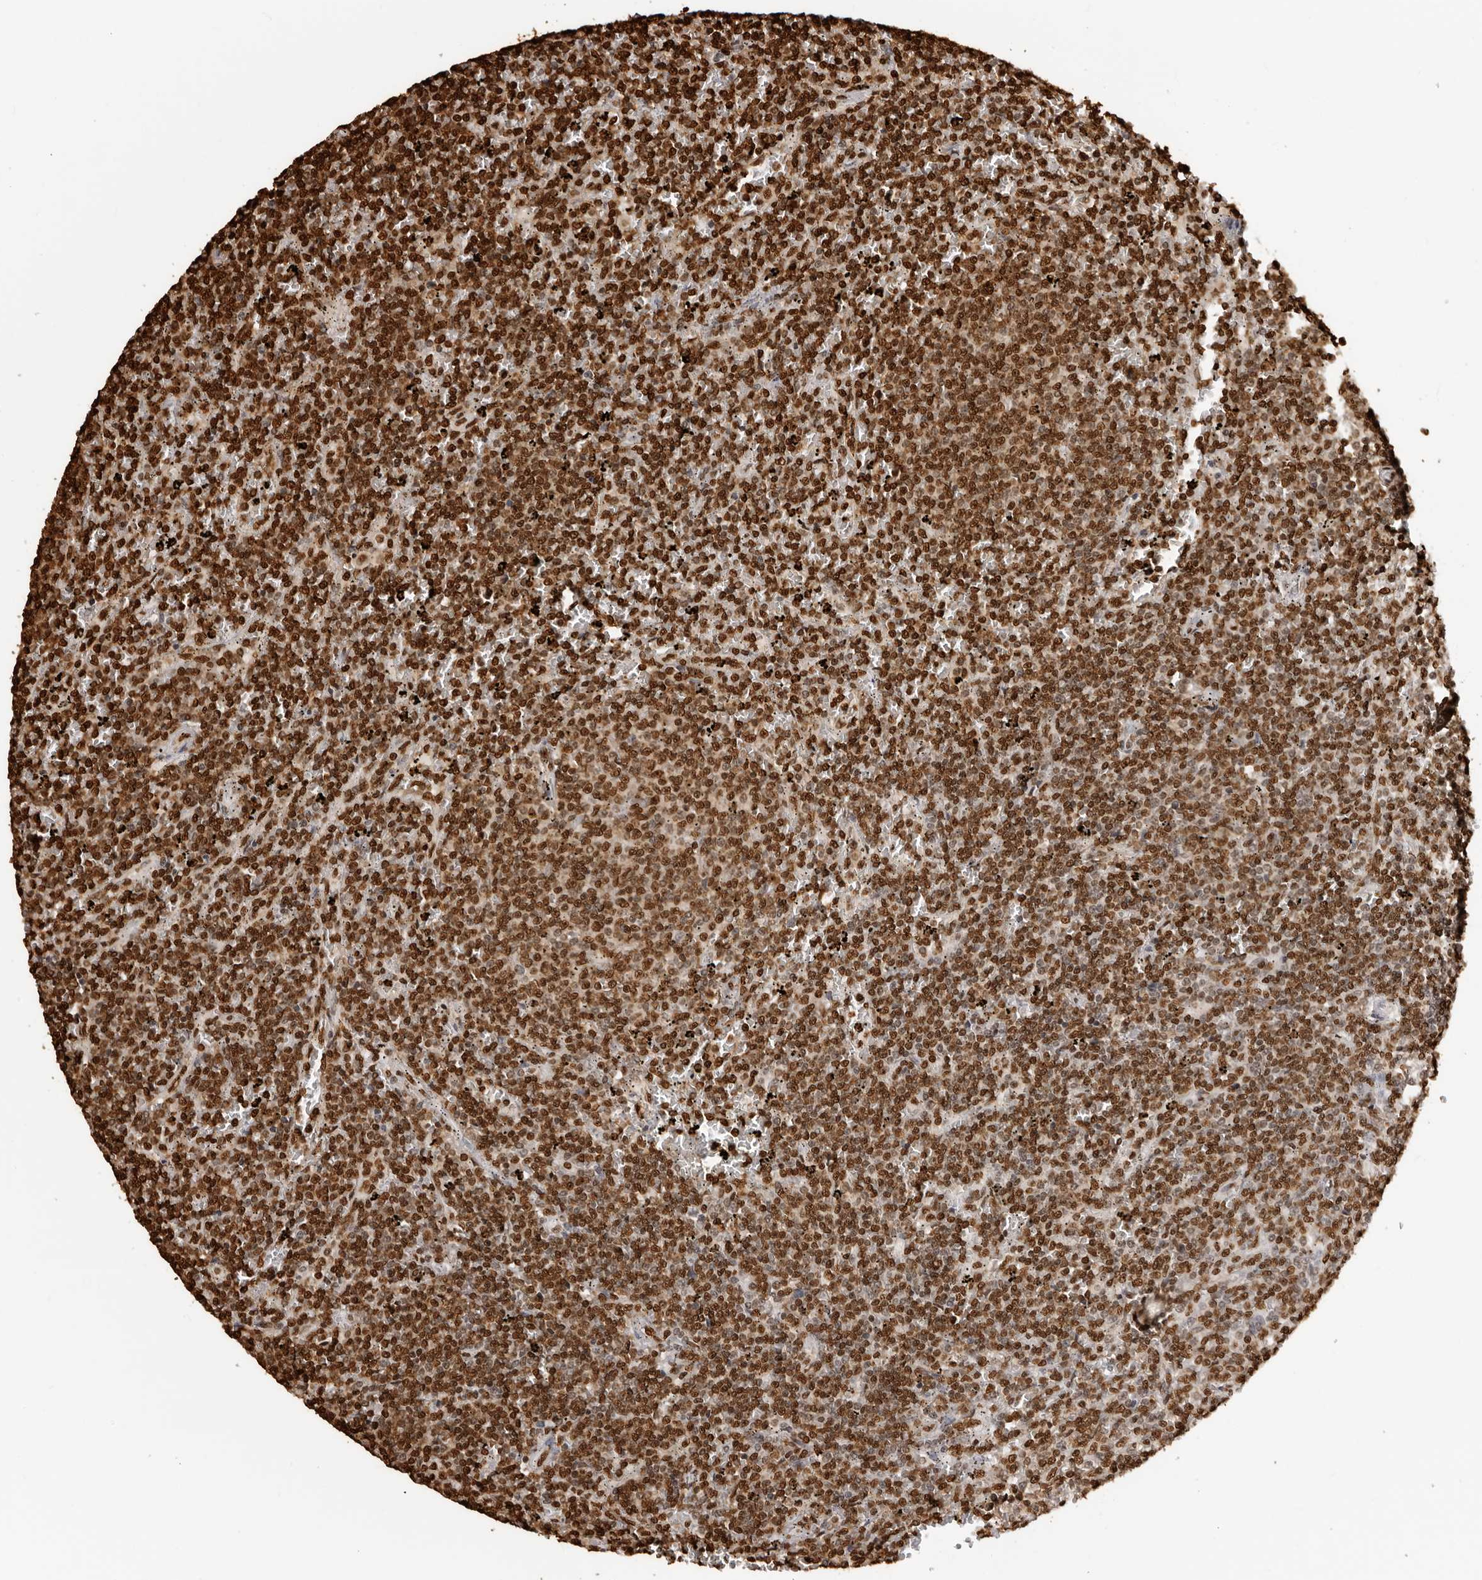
{"staining": {"intensity": "strong", "quantity": ">75%", "location": "nuclear"}, "tissue": "lymphoma", "cell_type": "Tumor cells", "image_type": "cancer", "snomed": [{"axis": "morphology", "description": "Malignant lymphoma, non-Hodgkin's type, Low grade"}, {"axis": "topography", "description": "Spleen"}], "caption": "An IHC photomicrograph of tumor tissue is shown. Protein staining in brown highlights strong nuclear positivity in lymphoma within tumor cells.", "gene": "ZFP91", "patient": {"sex": "female", "age": 50}}